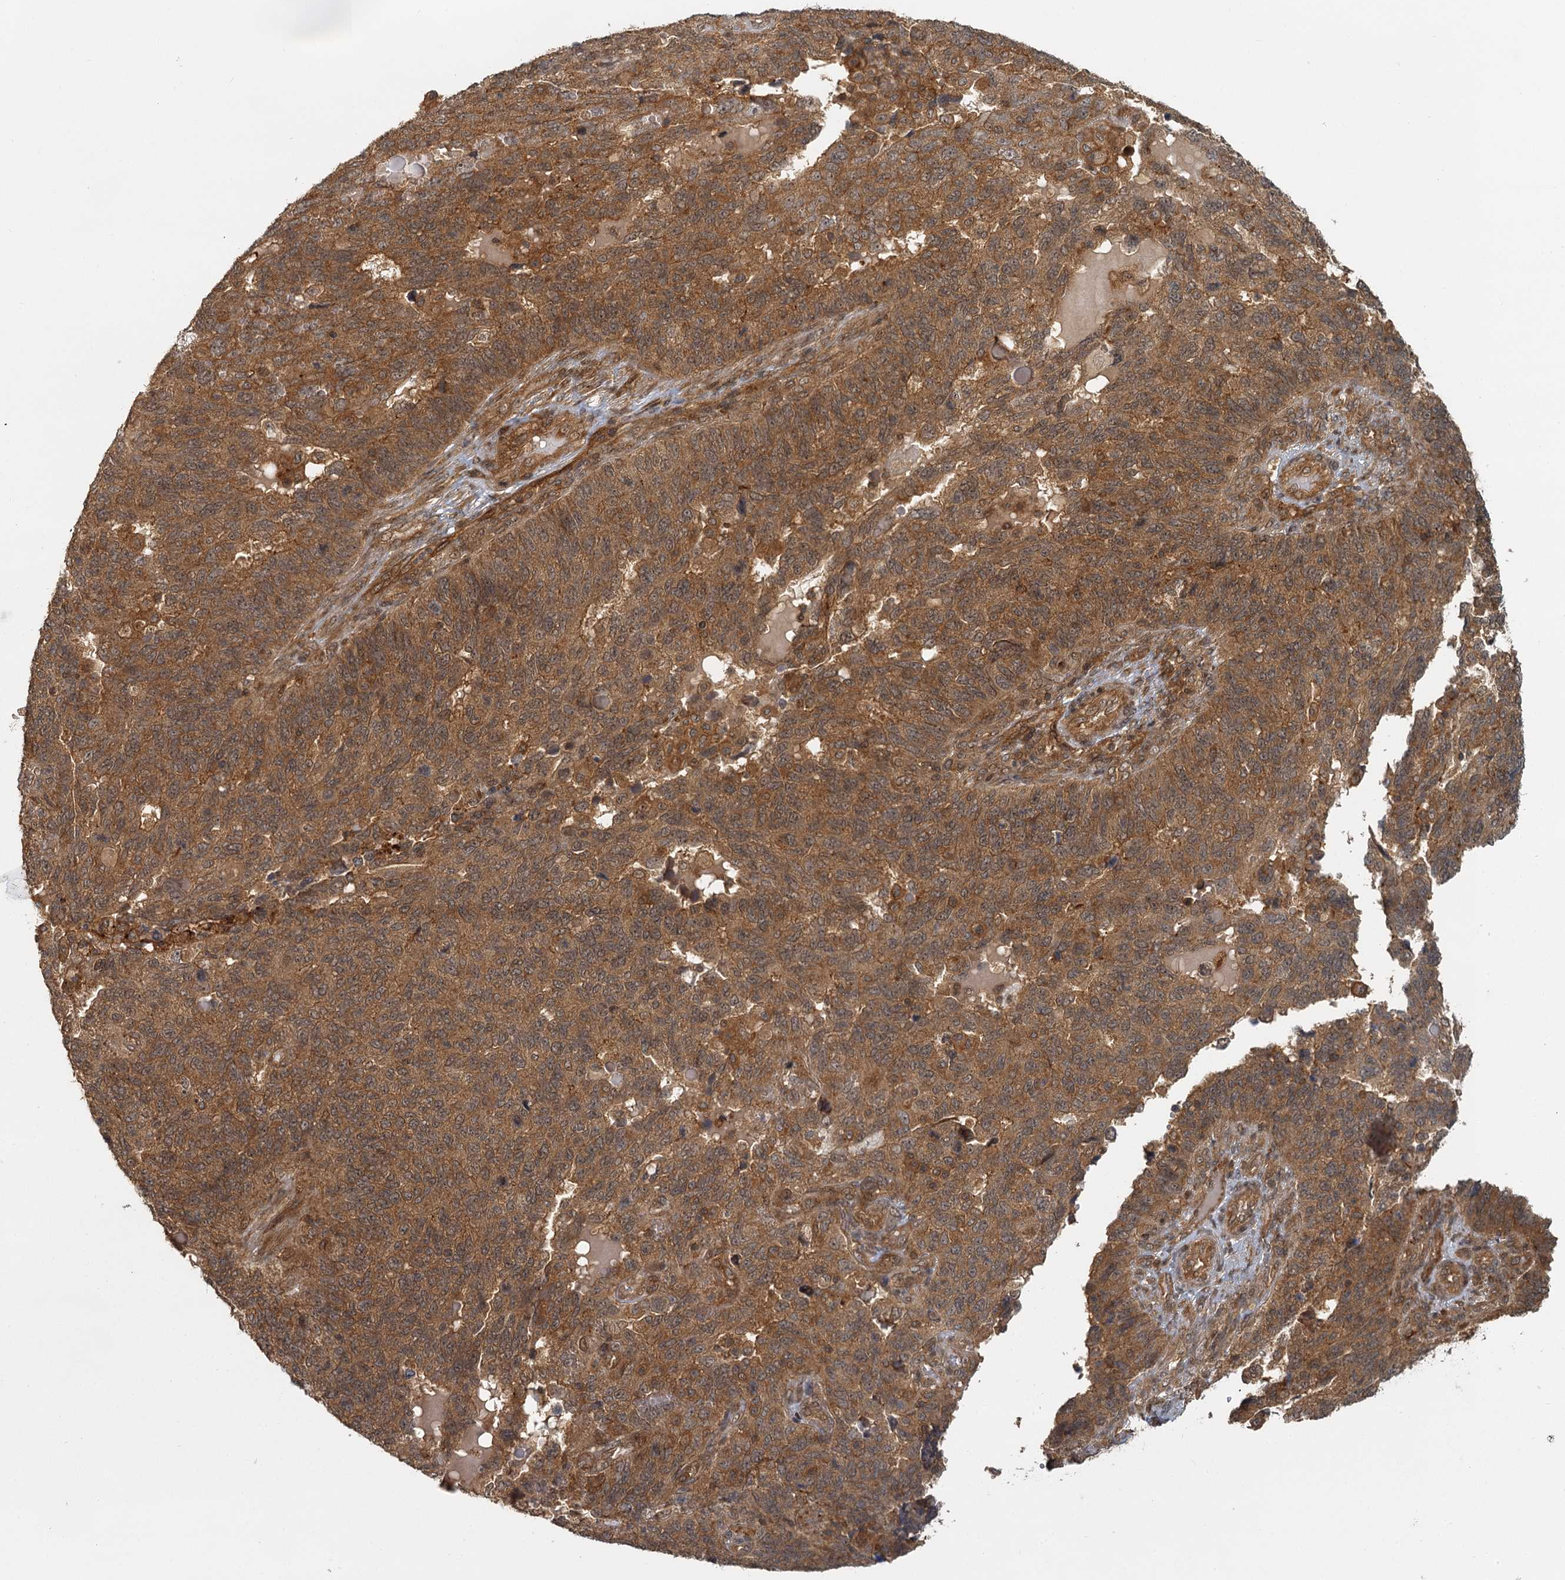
{"staining": {"intensity": "moderate", "quantity": ">75%", "location": "cytoplasmic/membranous"}, "tissue": "endometrial cancer", "cell_type": "Tumor cells", "image_type": "cancer", "snomed": [{"axis": "morphology", "description": "Adenocarcinoma, NOS"}, {"axis": "topography", "description": "Endometrium"}], "caption": "Approximately >75% of tumor cells in endometrial cancer (adenocarcinoma) demonstrate moderate cytoplasmic/membranous protein positivity as visualized by brown immunohistochemical staining.", "gene": "ZNF549", "patient": {"sex": "female", "age": 66}}